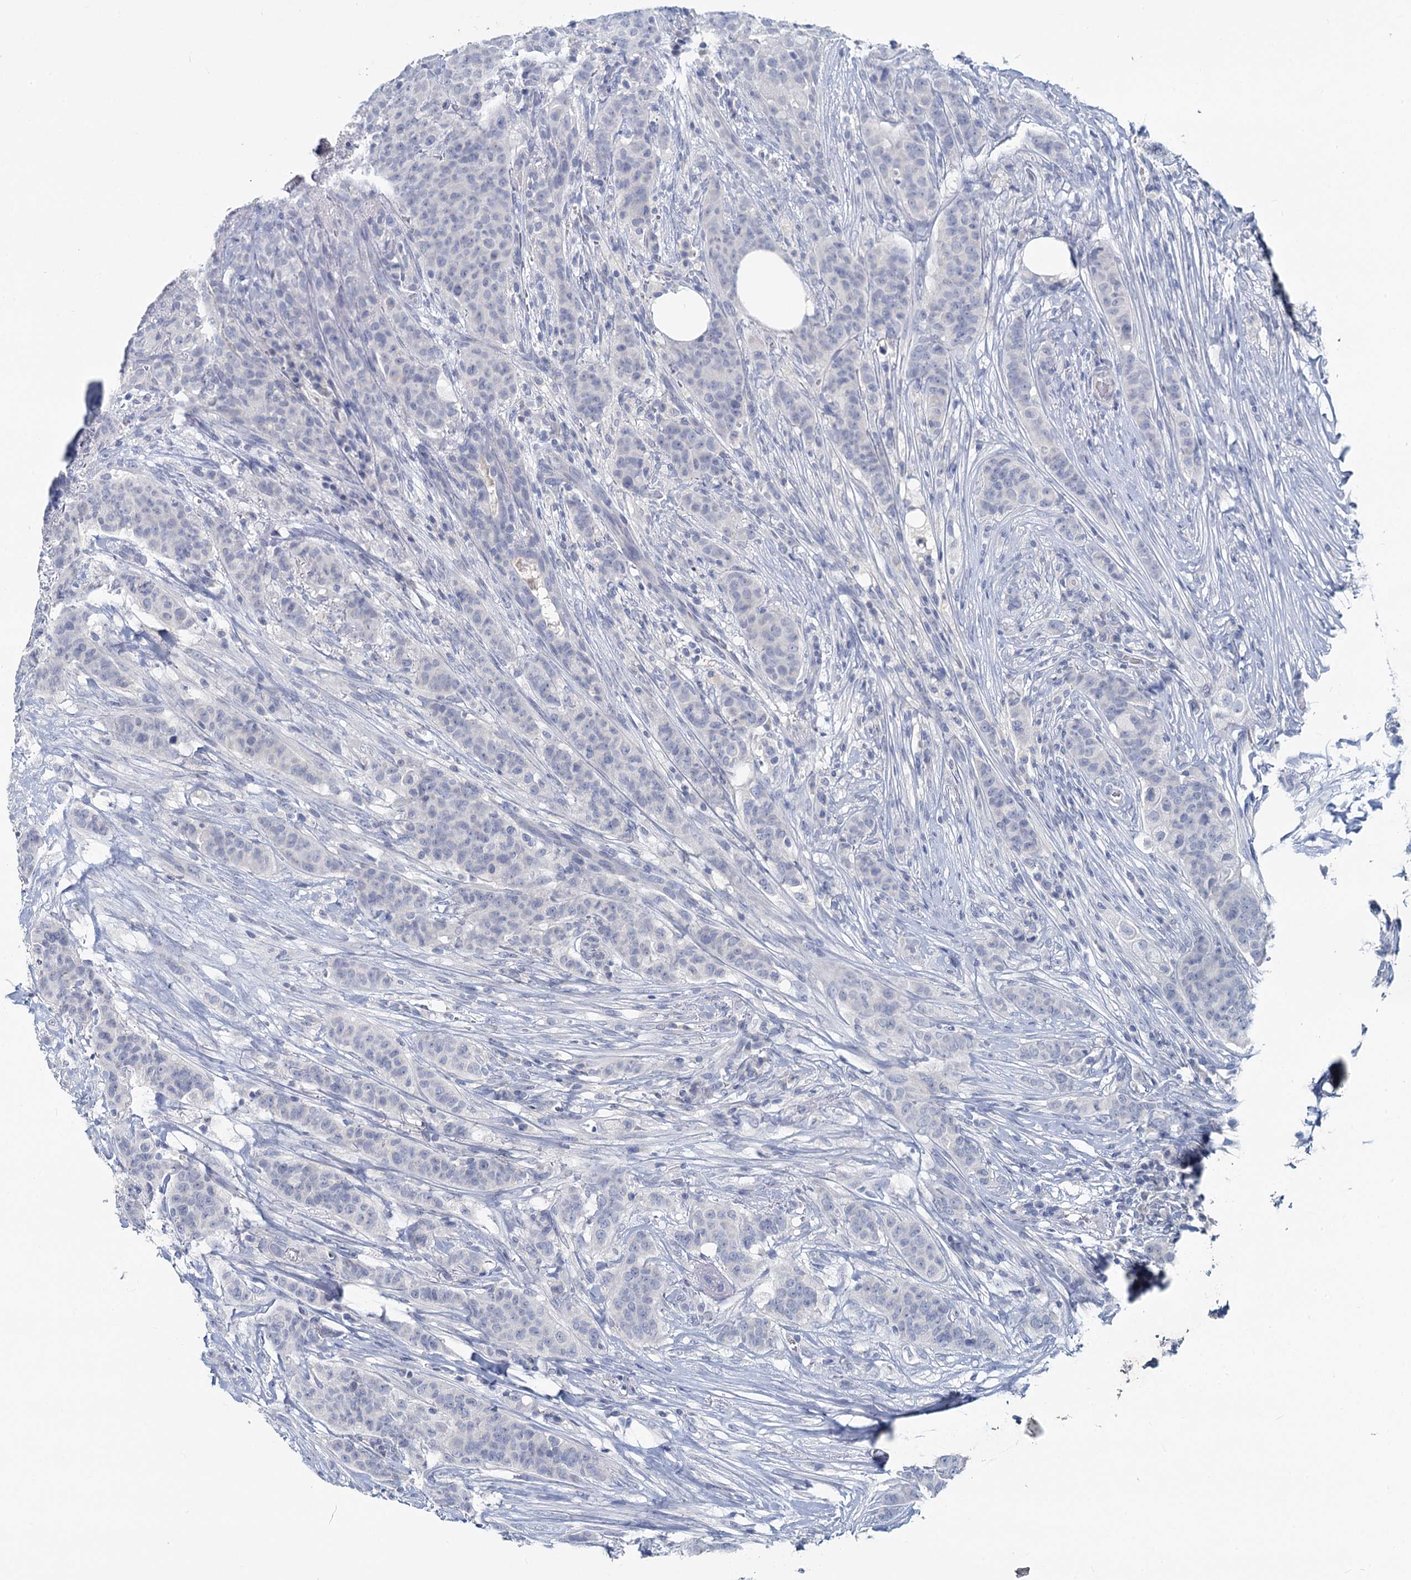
{"staining": {"intensity": "negative", "quantity": "none", "location": "none"}, "tissue": "breast cancer", "cell_type": "Tumor cells", "image_type": "cancer", "snomed": [{"axis": "morphology", "description": "Duct carcinoma"}, {"axis": "topography", "description": "Breast"}], "caption": "The photomicrograph reveals no staining of tumor cells in breast cancer (invasive ductal carcinoma).", "gene": "CHGA", "patient": {"sex": "female", "age": 40}}